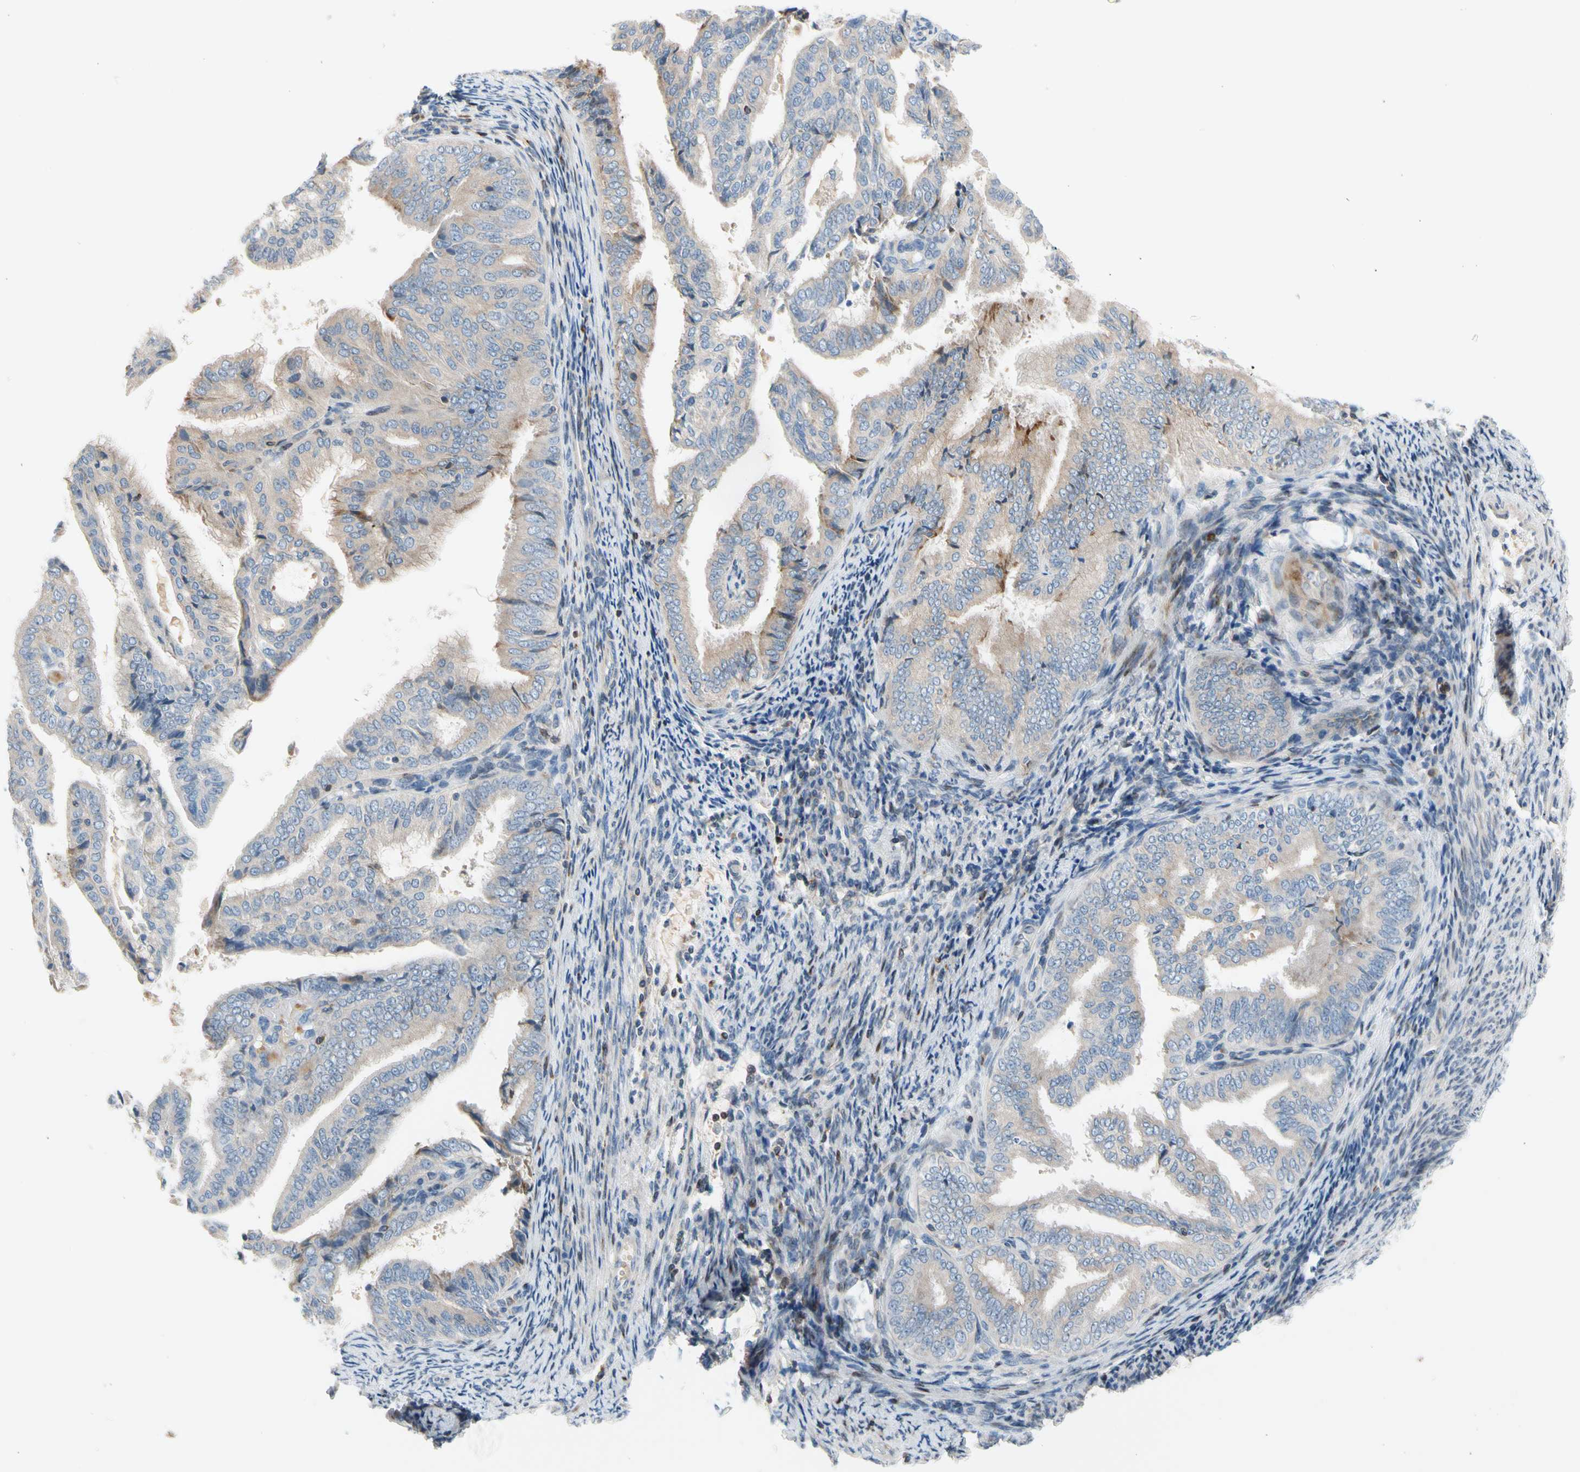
{"staining": {"intensity": "negative", "quantity": "none", "location": "none"}, "tissue": "endometrial cancer", "cell_type": "Tumor cells", "image_type": "cancer", "snomed": [{"axis": "morphology", "description": "Adenocarcinoma, NOS"}, {"axis": "topography", "description": "Endometrium"}], "caption": "This is a histopathology image of immunohistochemistry staining of endometrial cancer (adenocarcinoma), which shows no staining in tumor cells.", "gene": "MAP3K3", "patient": {"sex": "female", "age": 58}}